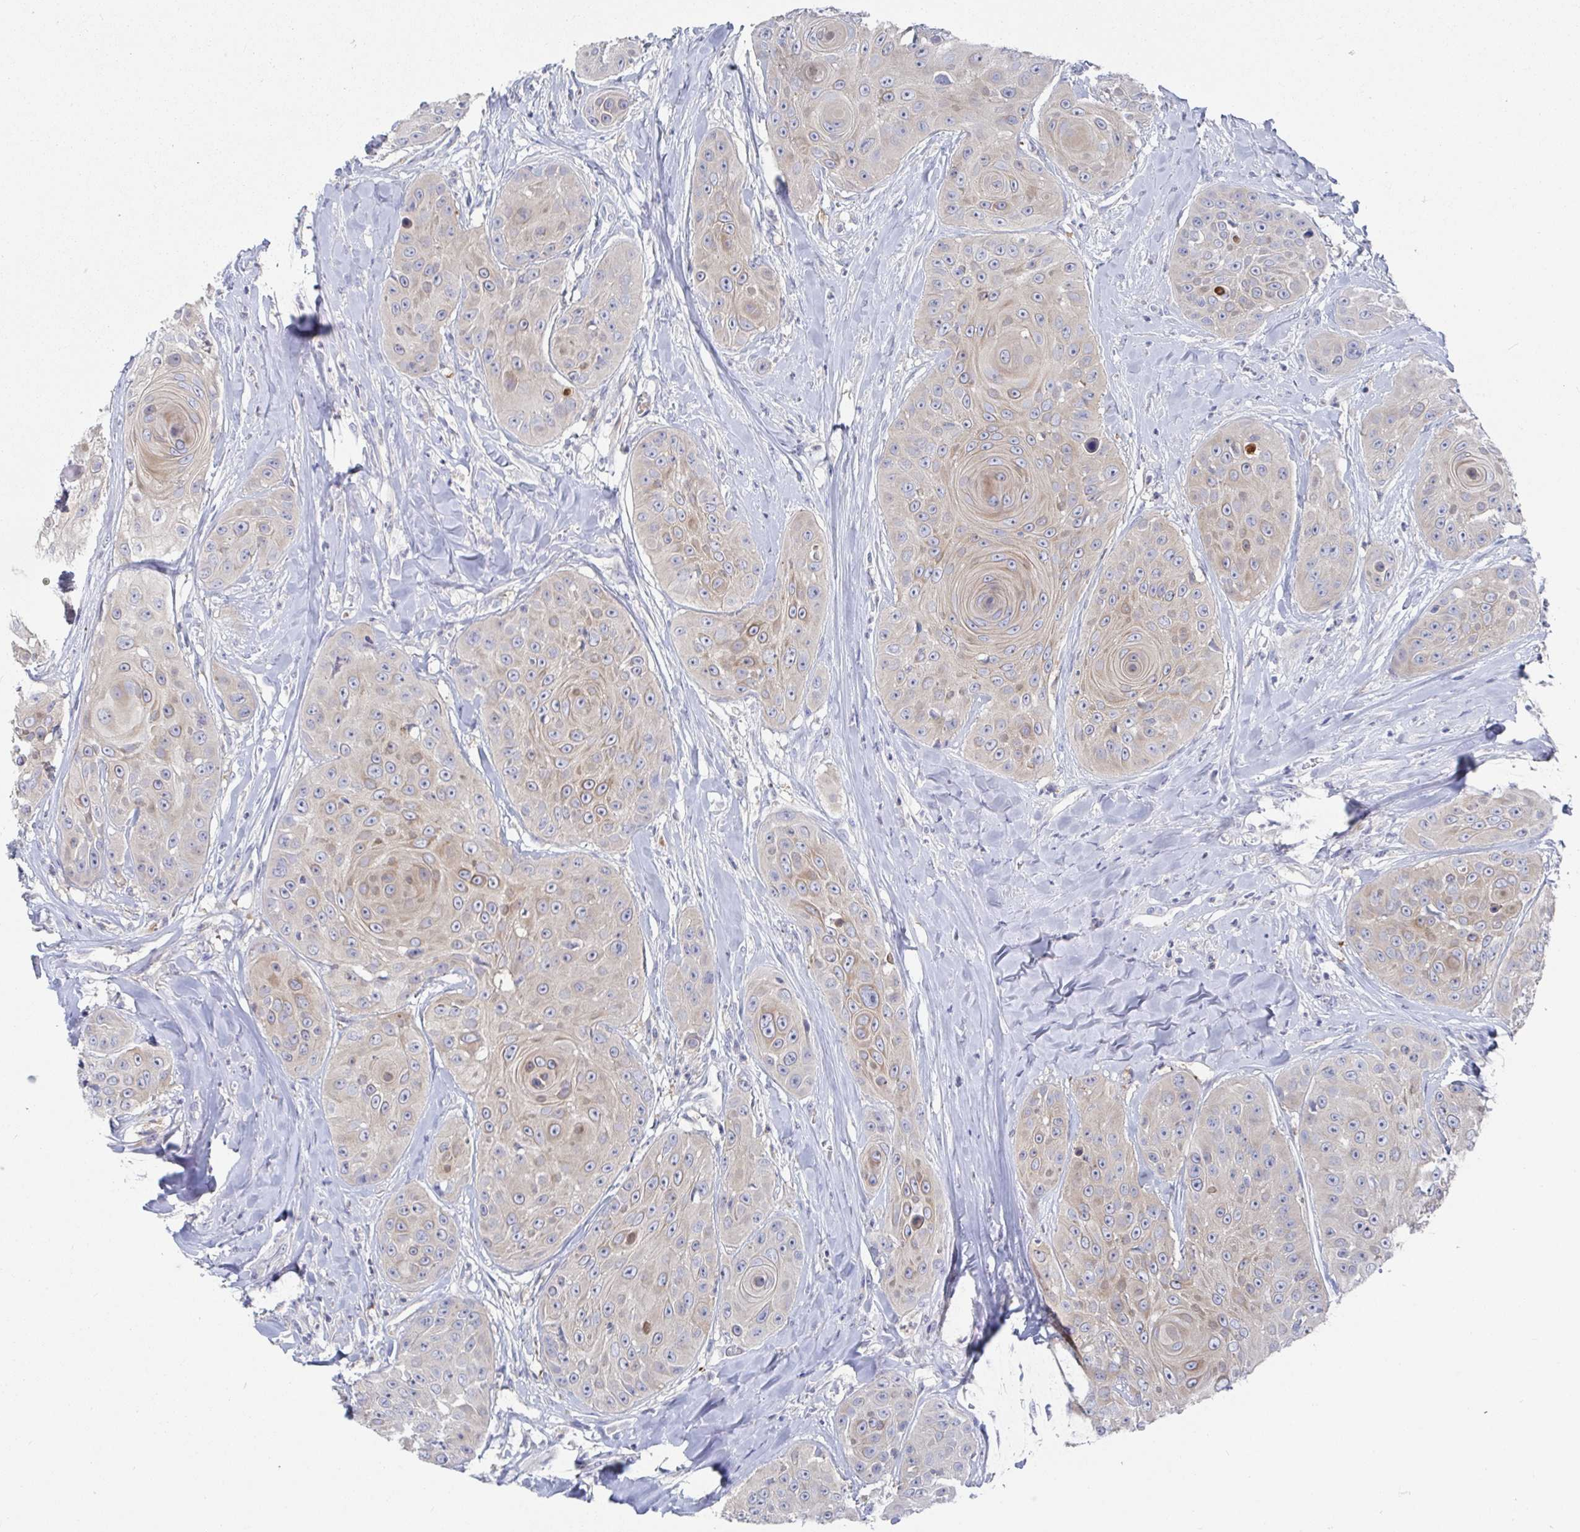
{"staining": {"intensity": "weak", "quantity": "<25%", "location": "cytoplasmic/membranous"}, "tissue": "head and neck cancer", "cell_type": "Tumor cells", "image_type": "cancer", "snomed": [{"axis": "morphology", "description": "Squamous cell carcinoma, NOS"}, {"axis": "topography", "description": "Head-Neck"}], "caption": "IHC micrograph of human head and neck squamous cell carcinoma stained for a protein (brown), which demonstrates no staining in tumor cells.", "gene": "GPR148", "patient": {"sex": "male", "age": 83}}